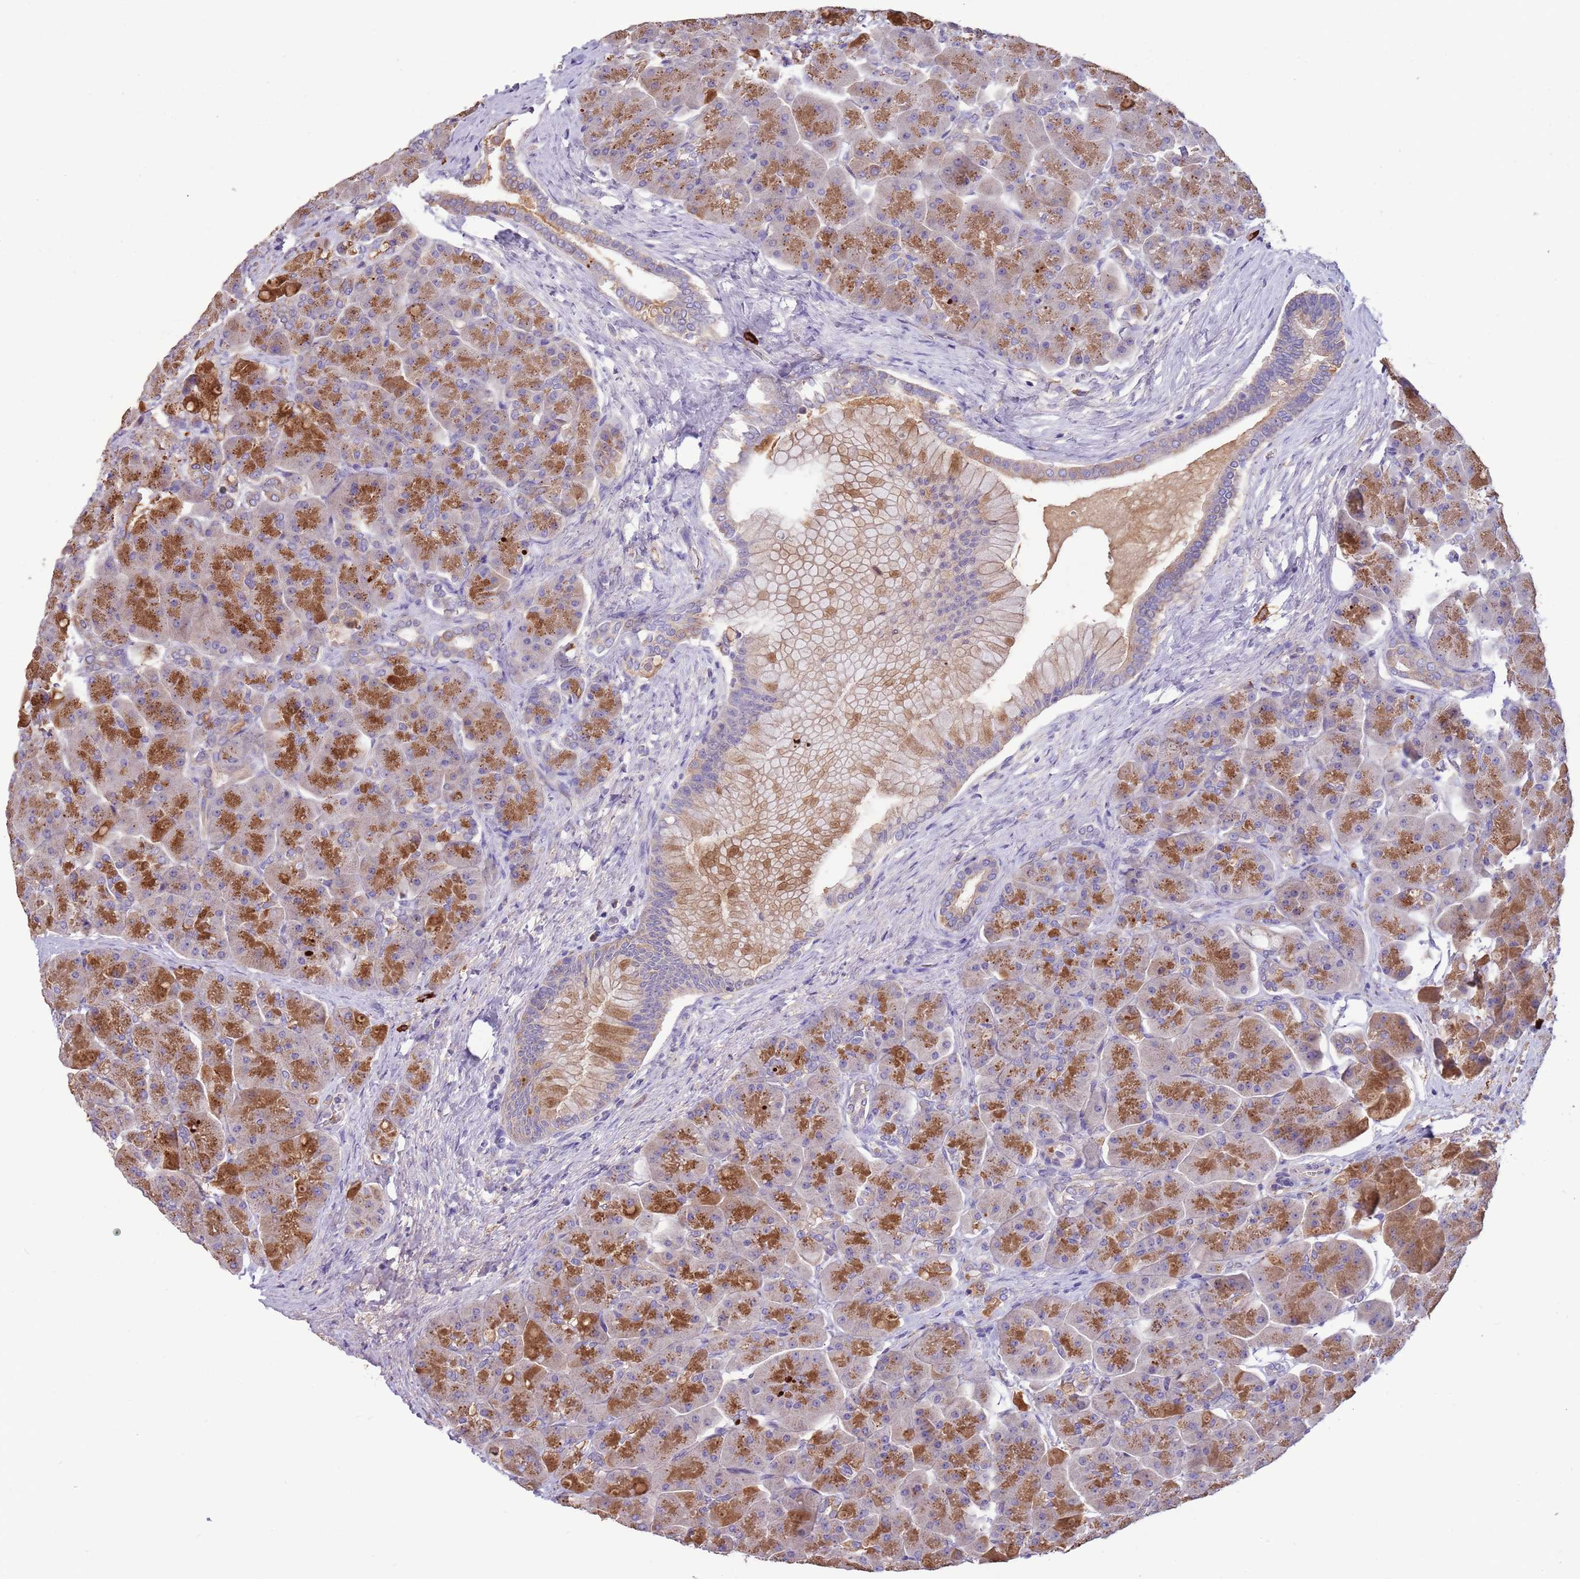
{"staining": {"intensity": "strong", "quantity": "25%-75%", "location": "cytoplasmic/membranous"}, "tissue": "pancreas", "cell_type": "Exocrine glandular cells", "image_type": "normal", "snomed": [{"axis": "morphology", "description": "Normal tissue, NOS"}, {"axis": "topography", "description": "Pancreas"}], "caption": "Brown immunohistochemical staining in normal human pancreas demonstrates strong cytoplasmic/membranous expression in approximately 25%-75% of exocrine glandular cells.", "gene": "TRMO", "patient": {"sex": "male", "age": 66}}